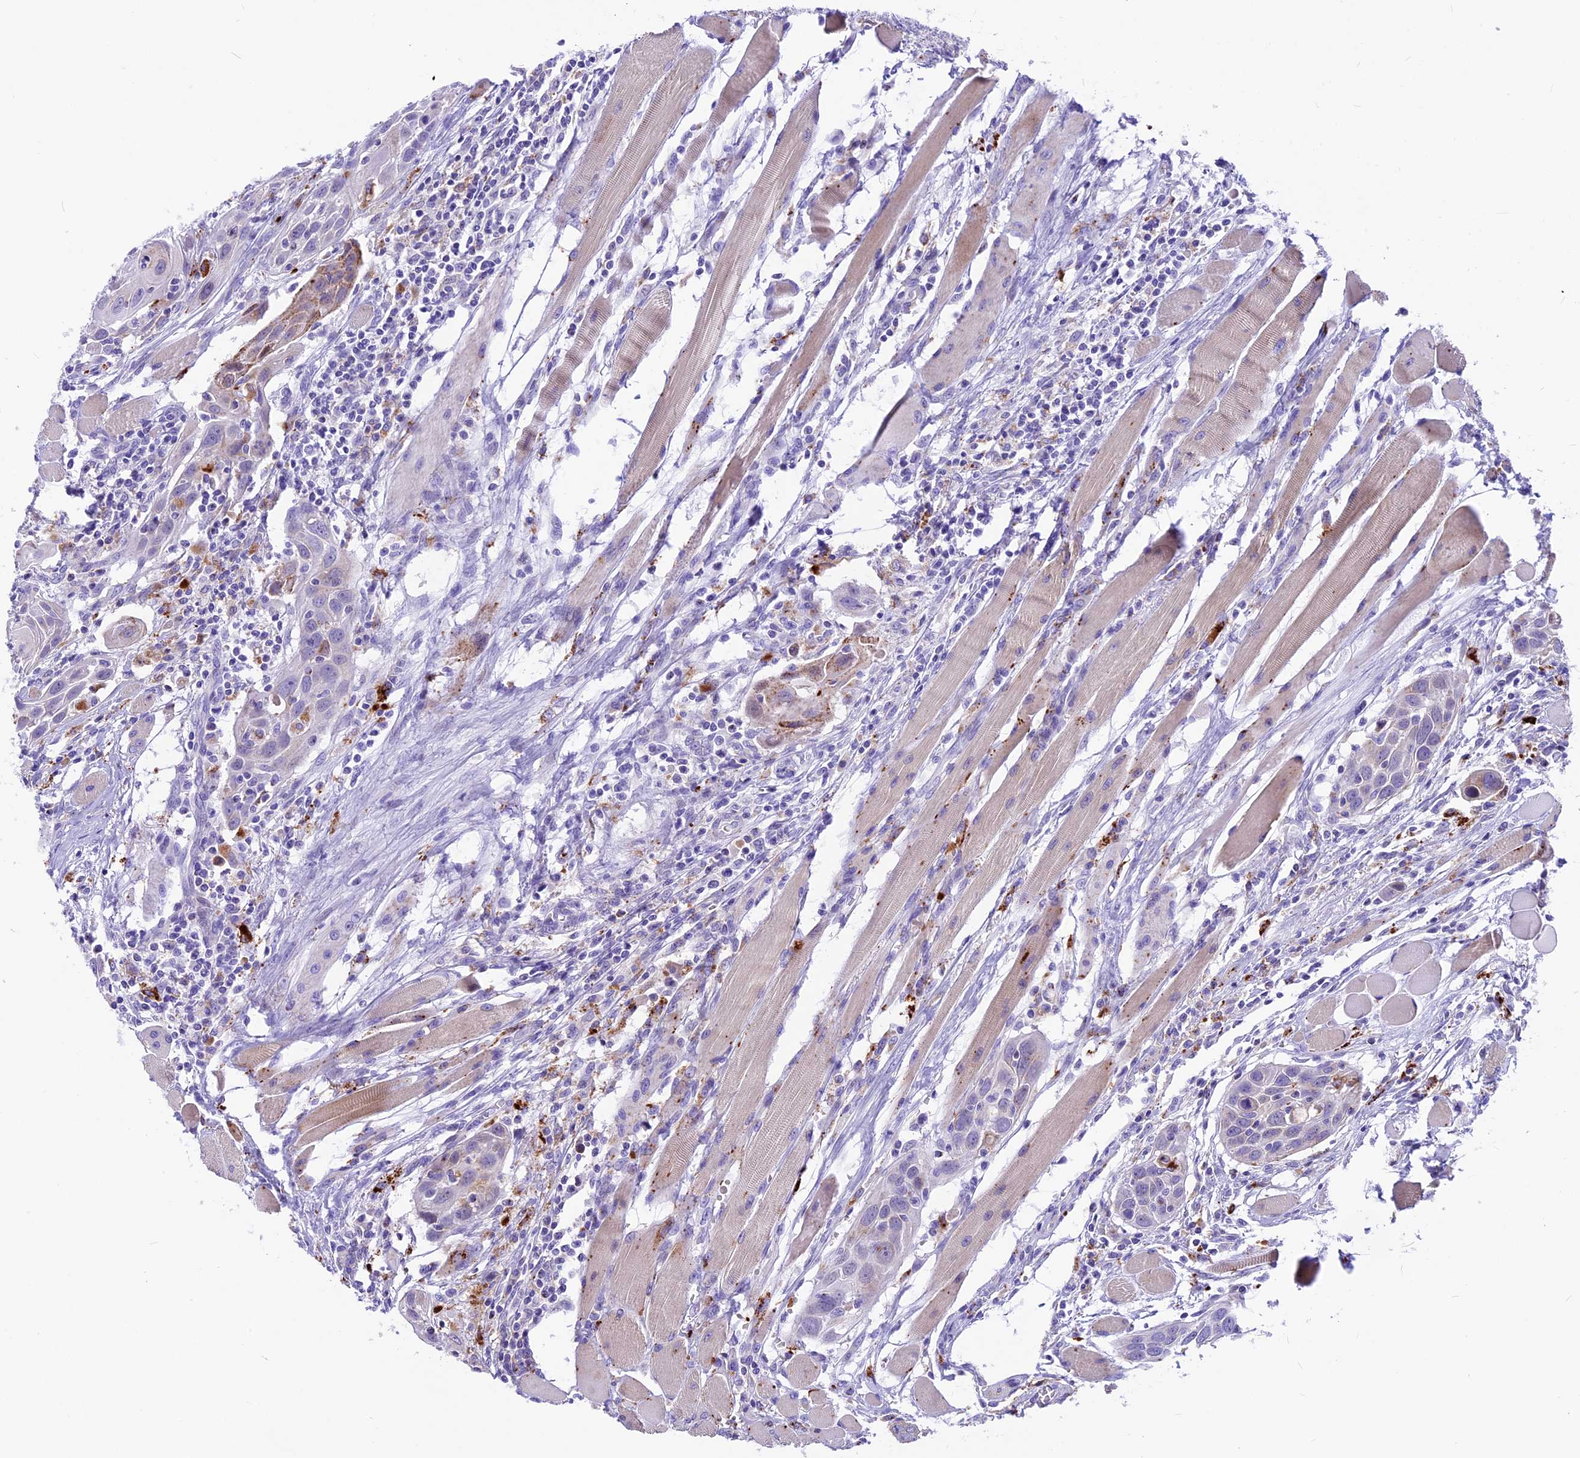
{"staining": {"intensity": "negative", "quantity": "none", "location": "none"}, "tissue": "head and neck cancer", "cell_type": "Tumor cells", "image_type": "cancer", "snomed": [{"axis": "morphology", "description": "Squamous cell carcinoma, NOS"}, {"axis": "topography", "description": "Oral tissue"}, {"axis": "topography", "description": "Head-Neck"}], "caption": "DAB (3,3'-diaminobenzidine) immunohistochemical staining of human head and neck squamous cell carcinoma shows no significant positivity in tumor cells.", "gene": "THRSP", "patient": {"sex": "female", "age": 50}}